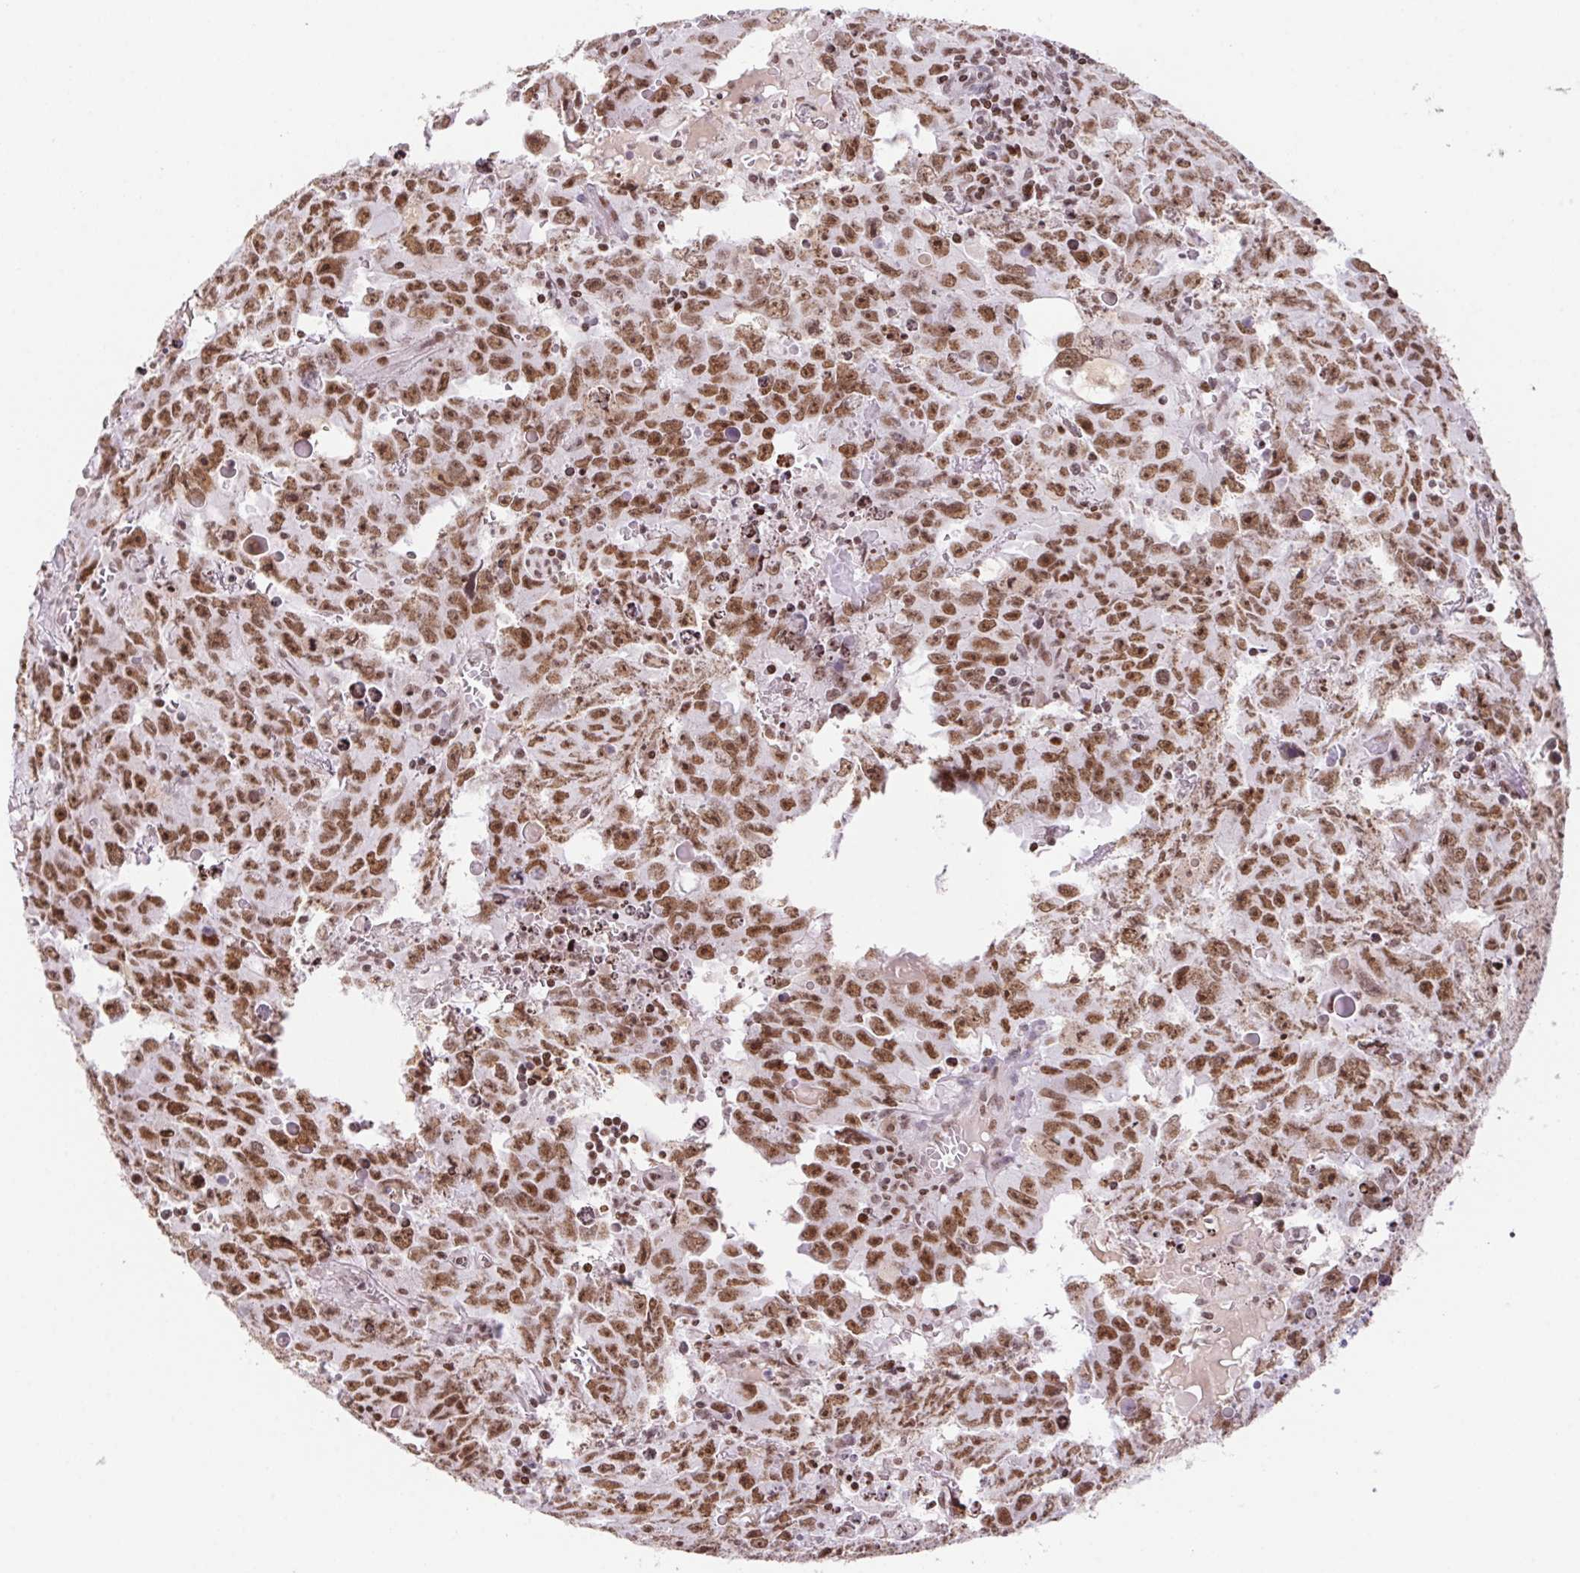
{"staining": {"intensity": "moderate", "quantity": ">75%", "location": "nuclear"}, "tissue": "testis cancer", "cell_type": "Tumor cells", "image_type": "cancer", "snomed": [{"axis": "morphology", "description": "Carcinoma, Embryonal, NOS"}, {"axis": "topography", "description": "Testis"}], "caption": "Tumor cells demonstrate moderate nuclear positivity in about >75% of cells in embryonal carcinoma (testis). (DAB = brown stain, brightfield microscopy at high magnification).", "gene": "POLD3", "patient": {"sex": "male", "age": 22}}